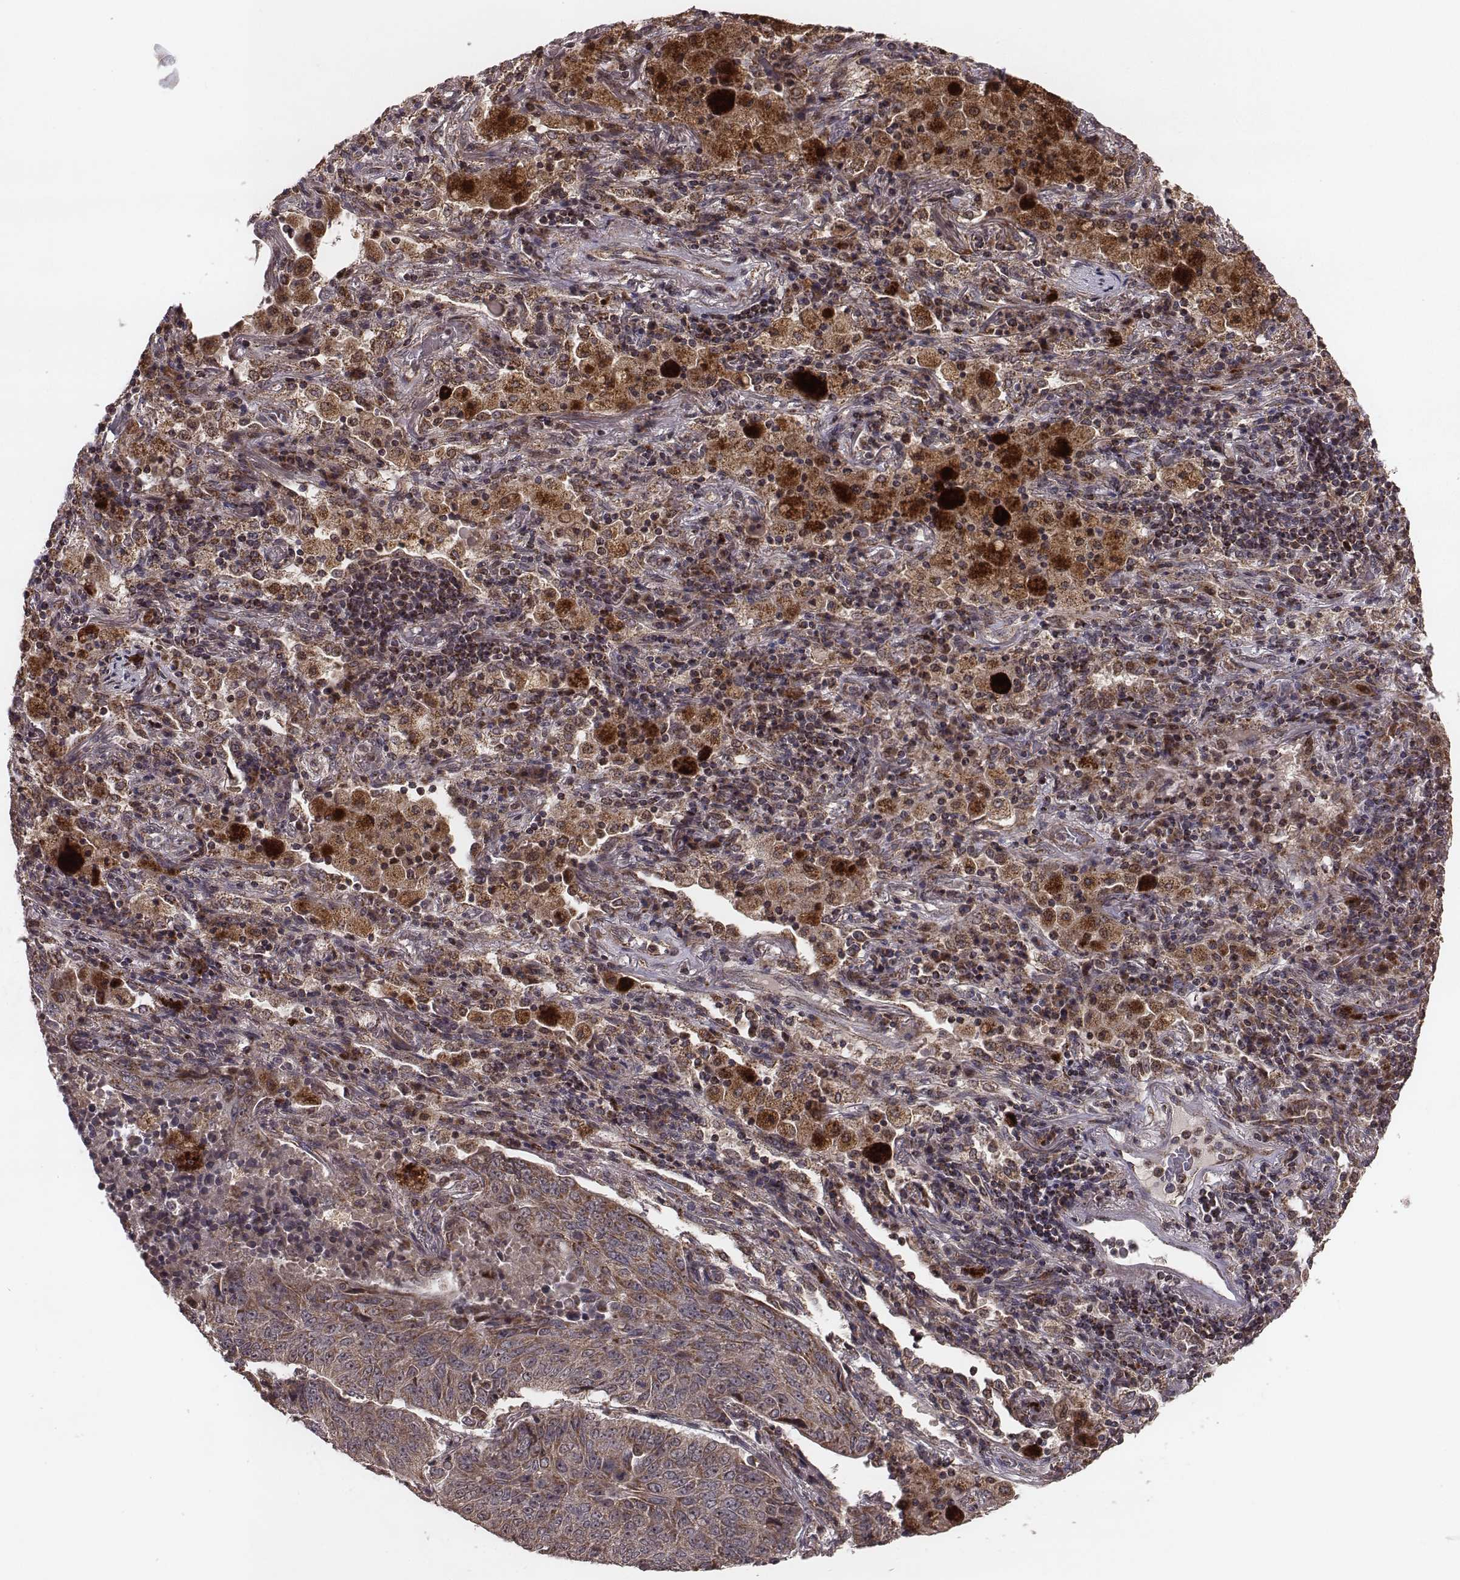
{"staining": {"intensity": "moderate", "quantity": ">75%", "location": "cytoplasmic/membranous"}, "tissue": "lung cancer", "cell_type": "Tumor cells", "image_type": "cancer", "snomed": [{"axis": "morphology", "description": "Normal tissue, NOS"}, {"axis": "morphology", "description": "Squamous cell carcinoma, NOS"}, {"axis": "topography", "description": "Bronchus"}, {"axis": "topography", "description": "Lung"}], "caption": "High-power microscopy captured an IHC histopathology image of lung cancer (squamous cell carcinoma), revealing moderate cytoplasmic/membranous positivity in approximately >75% of tumor cells.", "gene": "ZDHHC21", "patient": {"sex": "male", "age": 64}}